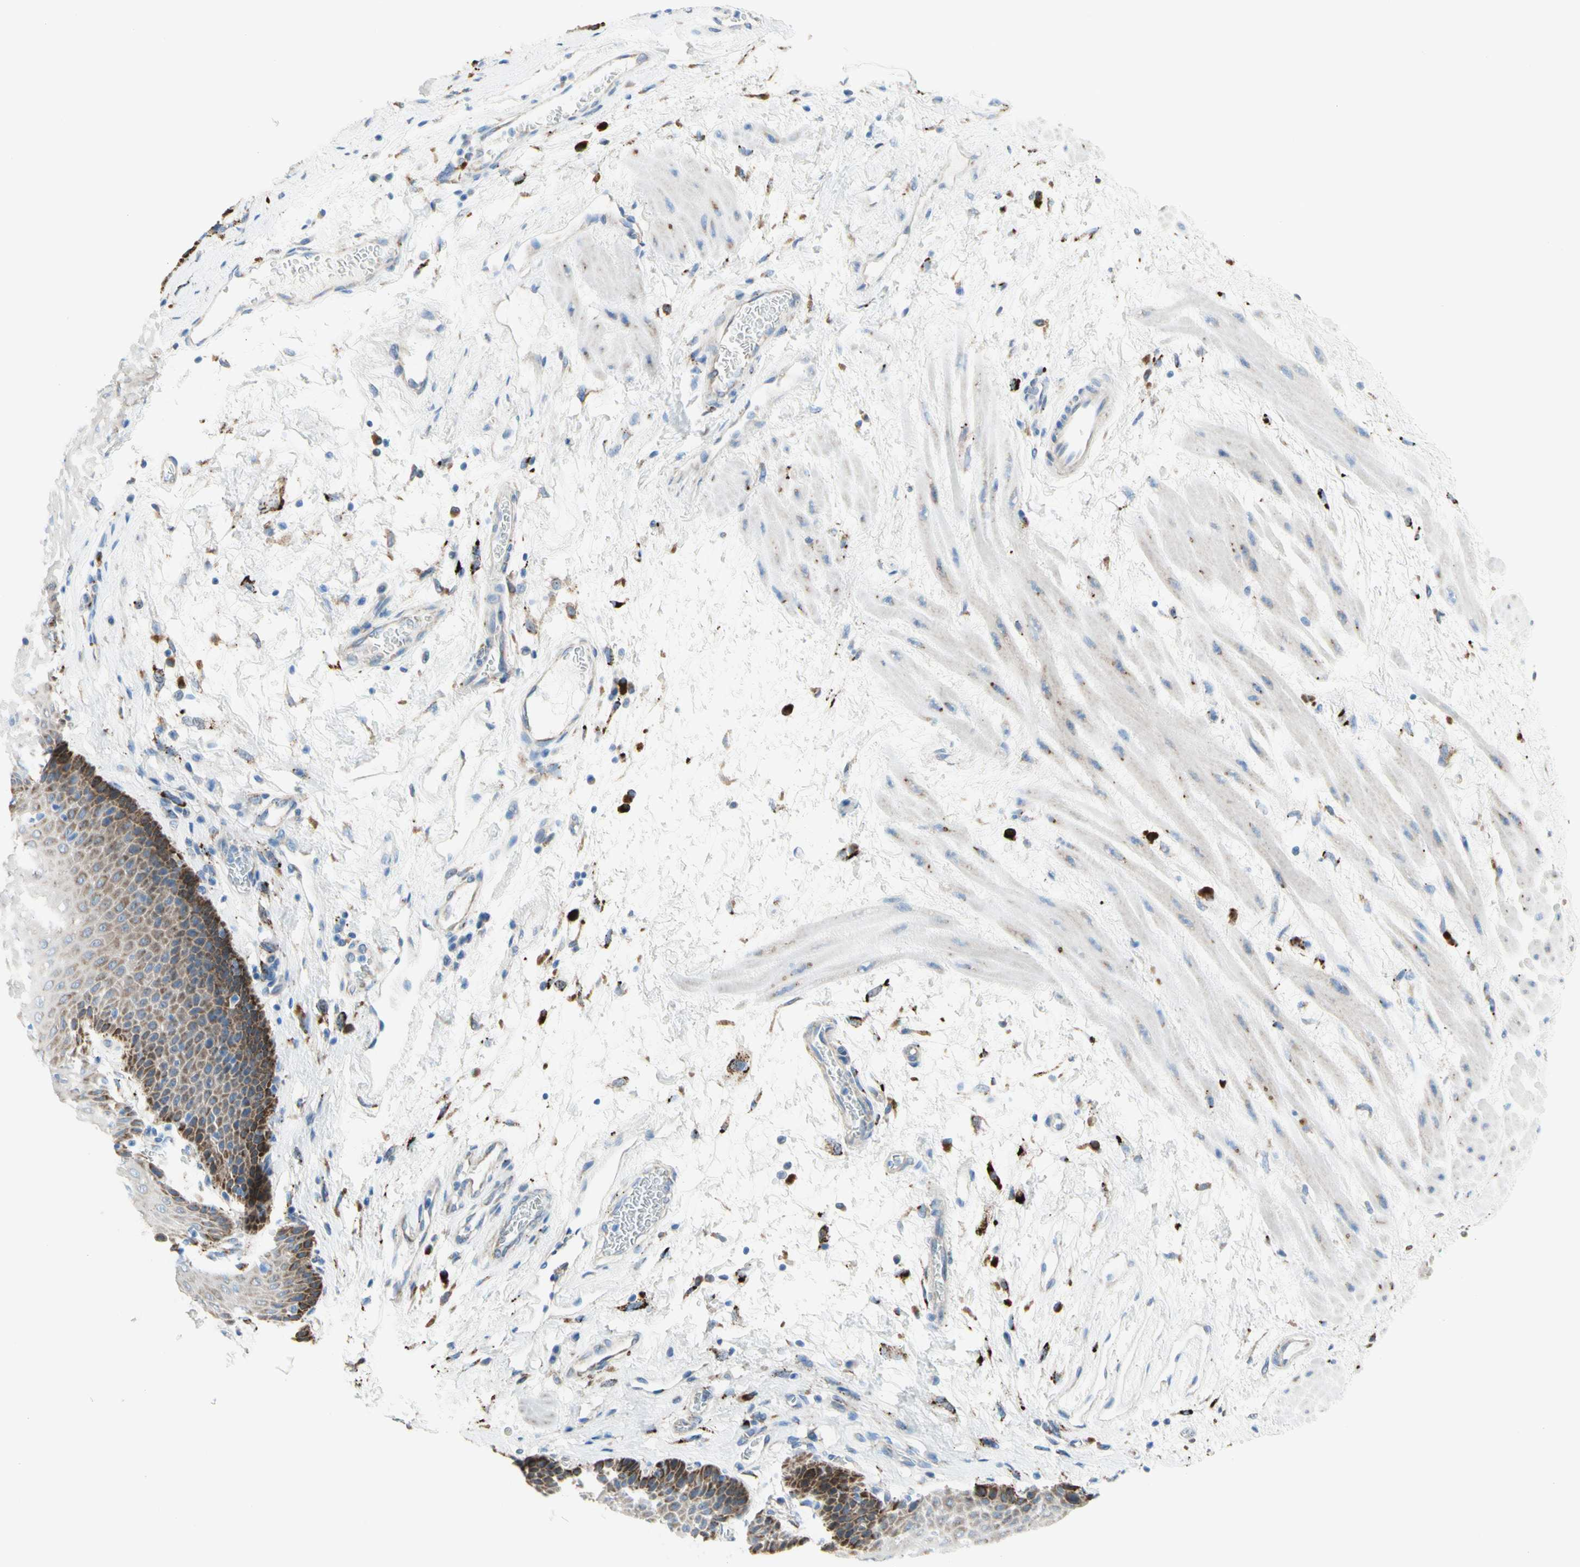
{"staining": {"intensity": "strong", "quantity": "<25%", "location": "cytoplasmic/membranous"}, "tissue": "esophagus", "cell_type": "Squamous epithelial cells", "image_type": "normal", "snomed": [{"axis": "morphology", "description": "Normal tissue, NOS"}, {"axis": "topography", "description": "Esophagus"}], "caption": "Benign esophagus was stained to show a protein in brown. There is medium levels of strong cytoplasmic/membranous positivity in approximately <25% of squamous epithelial cells. Immunohistochemistry stains the protein of interest in brown and the nuclei are stained blue.", "gene": "URB2", "patient": {"sex": "male", "age": 48}}